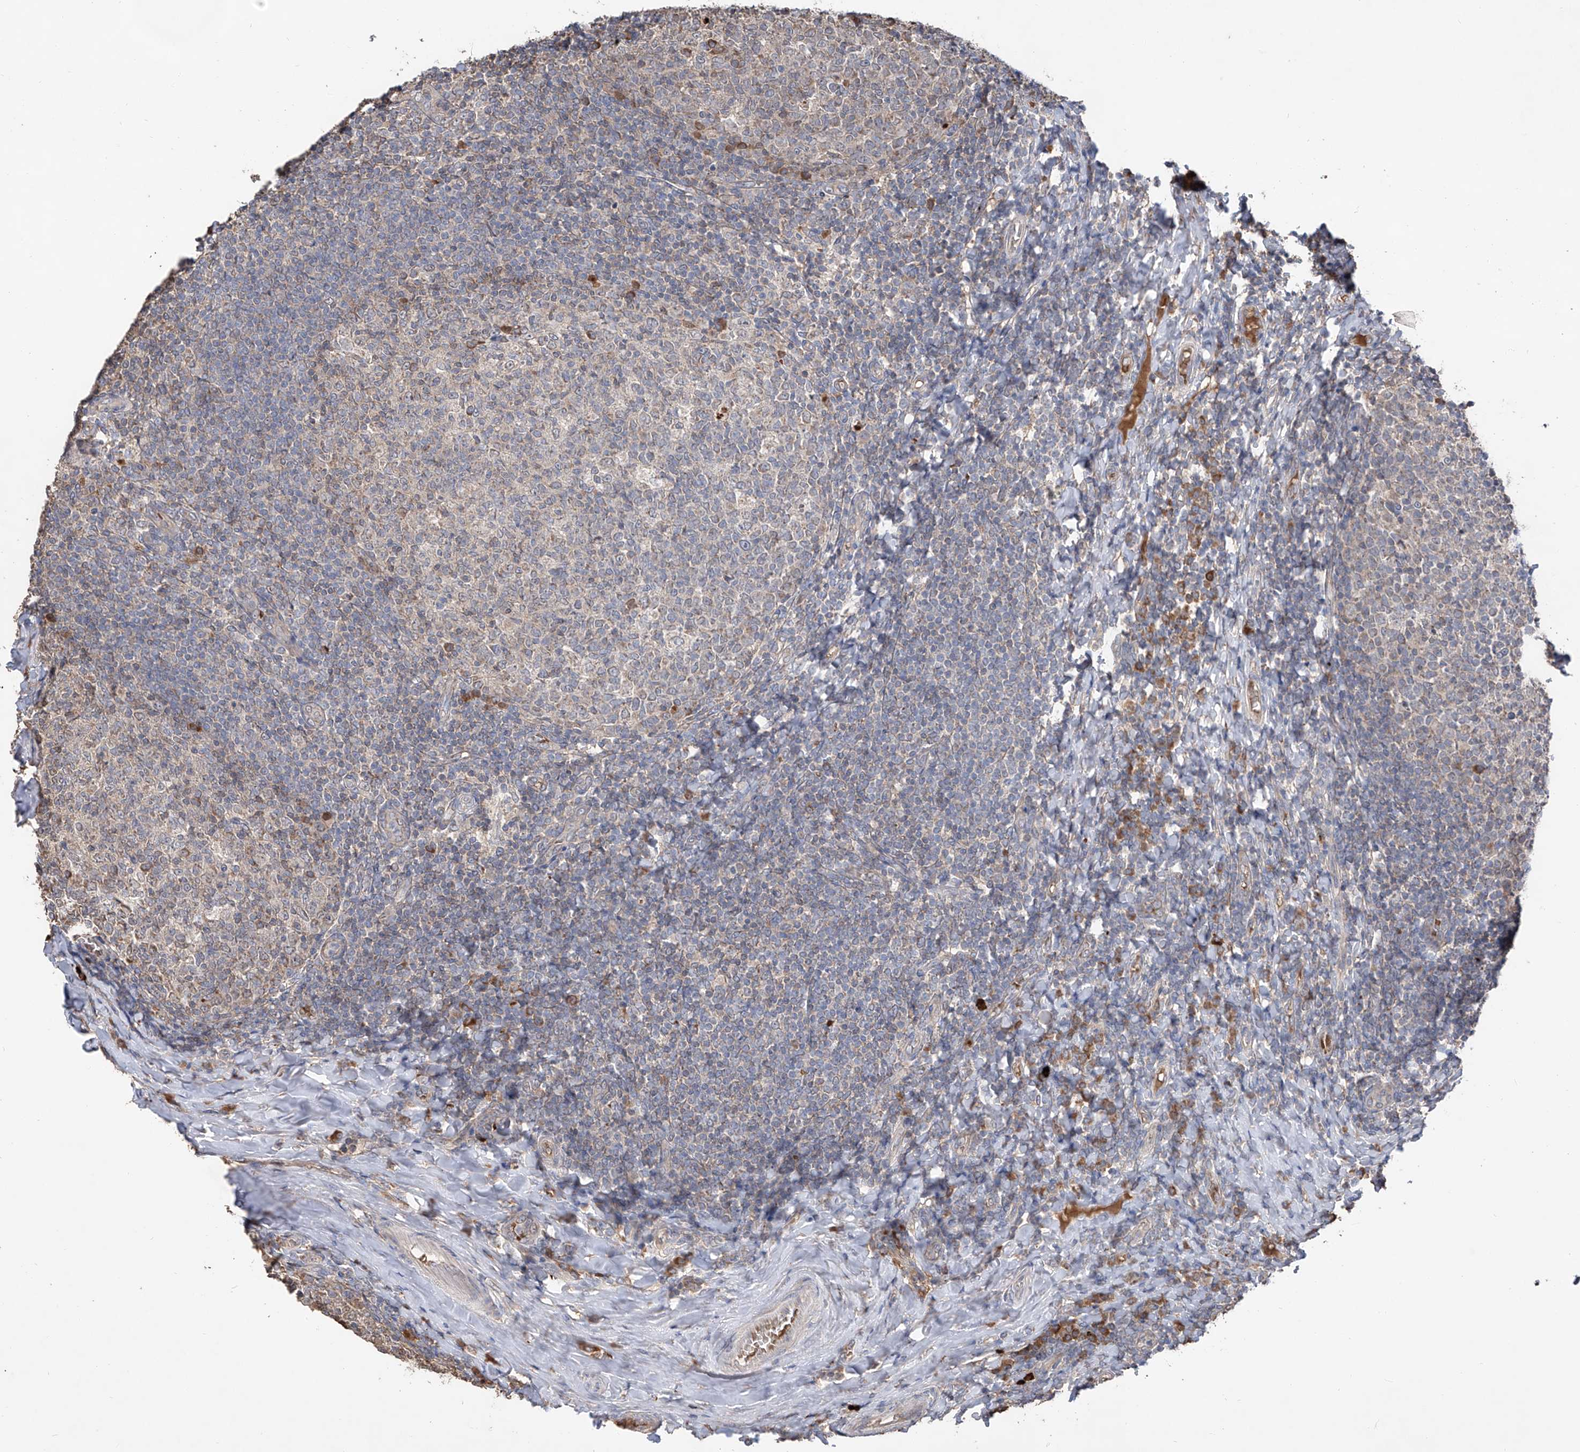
{"staining": {"intensity": "moderate", "quantity": "<25%", "location": "cytoplasmic/membranous"}, "tissue": "tonsil", "cell_type": "Germinal center cells", "image_type": "normal", "snomed": [{"axis": "morphology", "description": "Normal tissue, NOS"}, {"axis": "topography", "description": "Tonsil"}], "caption": "Immunohistochemistry of normal tonsil demonstrates low levels of moderate cytoplasmic/membranous expression in approximately <25% of germinal center cells. (DAB IHC with brightfield microscopy, high magnification).", "gene": "EDN1", "patient": {"sex": "female", "age": 19}}